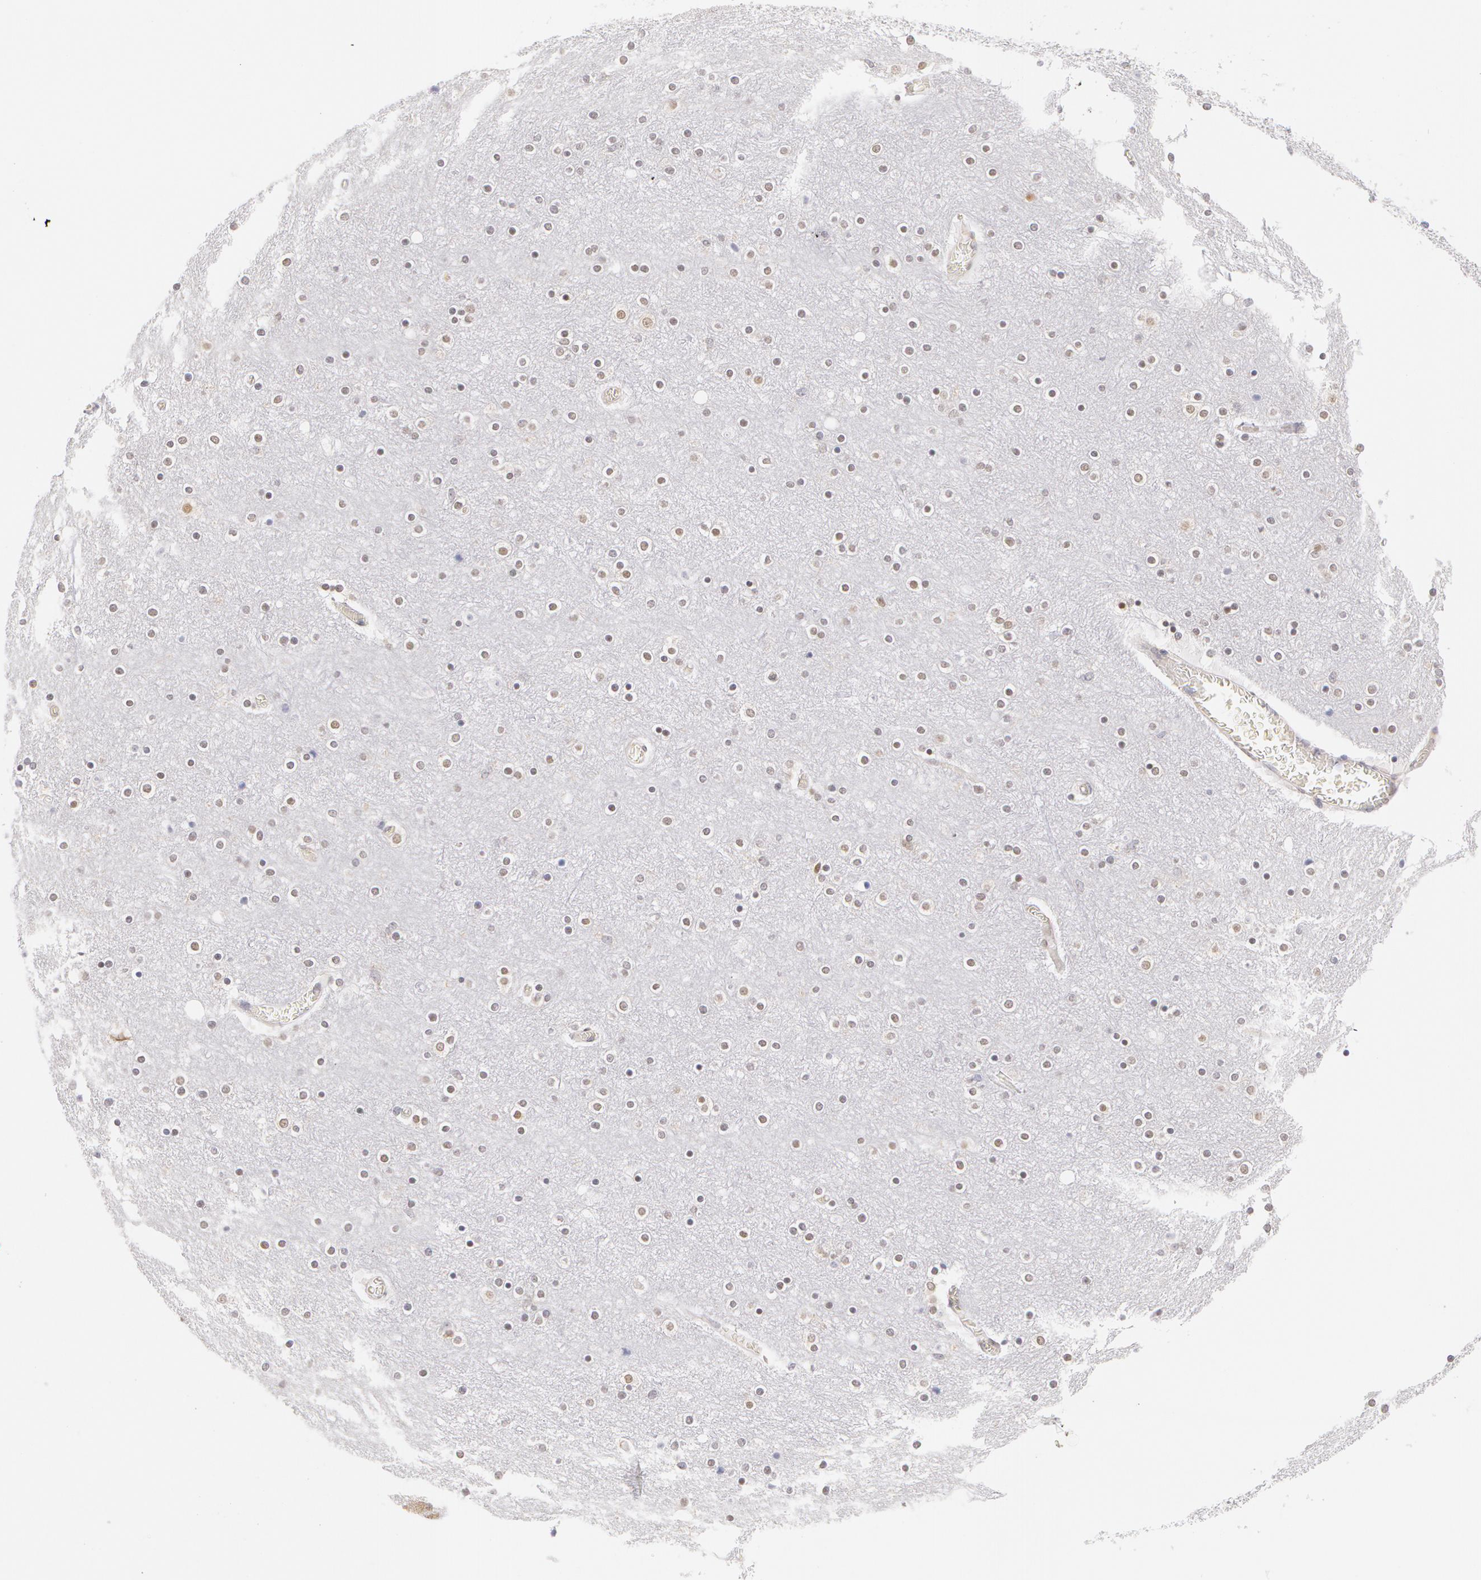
{"staining": {"intensity": "weak", "quantity": ">75%", "location": "cytoplasmic/membranous"}, "tissue": "cerebral cortex", "cell_type": "Endothelial cells", "image_type": "normal", "snomed": [{"axis": "morphology", "description": "Normal tissue, NOS"}, {"axis": "topography", "description": "Cerebral cortex"}], "caption": "Endothelial cells show weak cytoplasmic/membranous positivity in approximately >75% of cells in unremarkable cerebral cortex.", "gene": "DDX3X", "patient": {"sex": "female", "age": 54}}